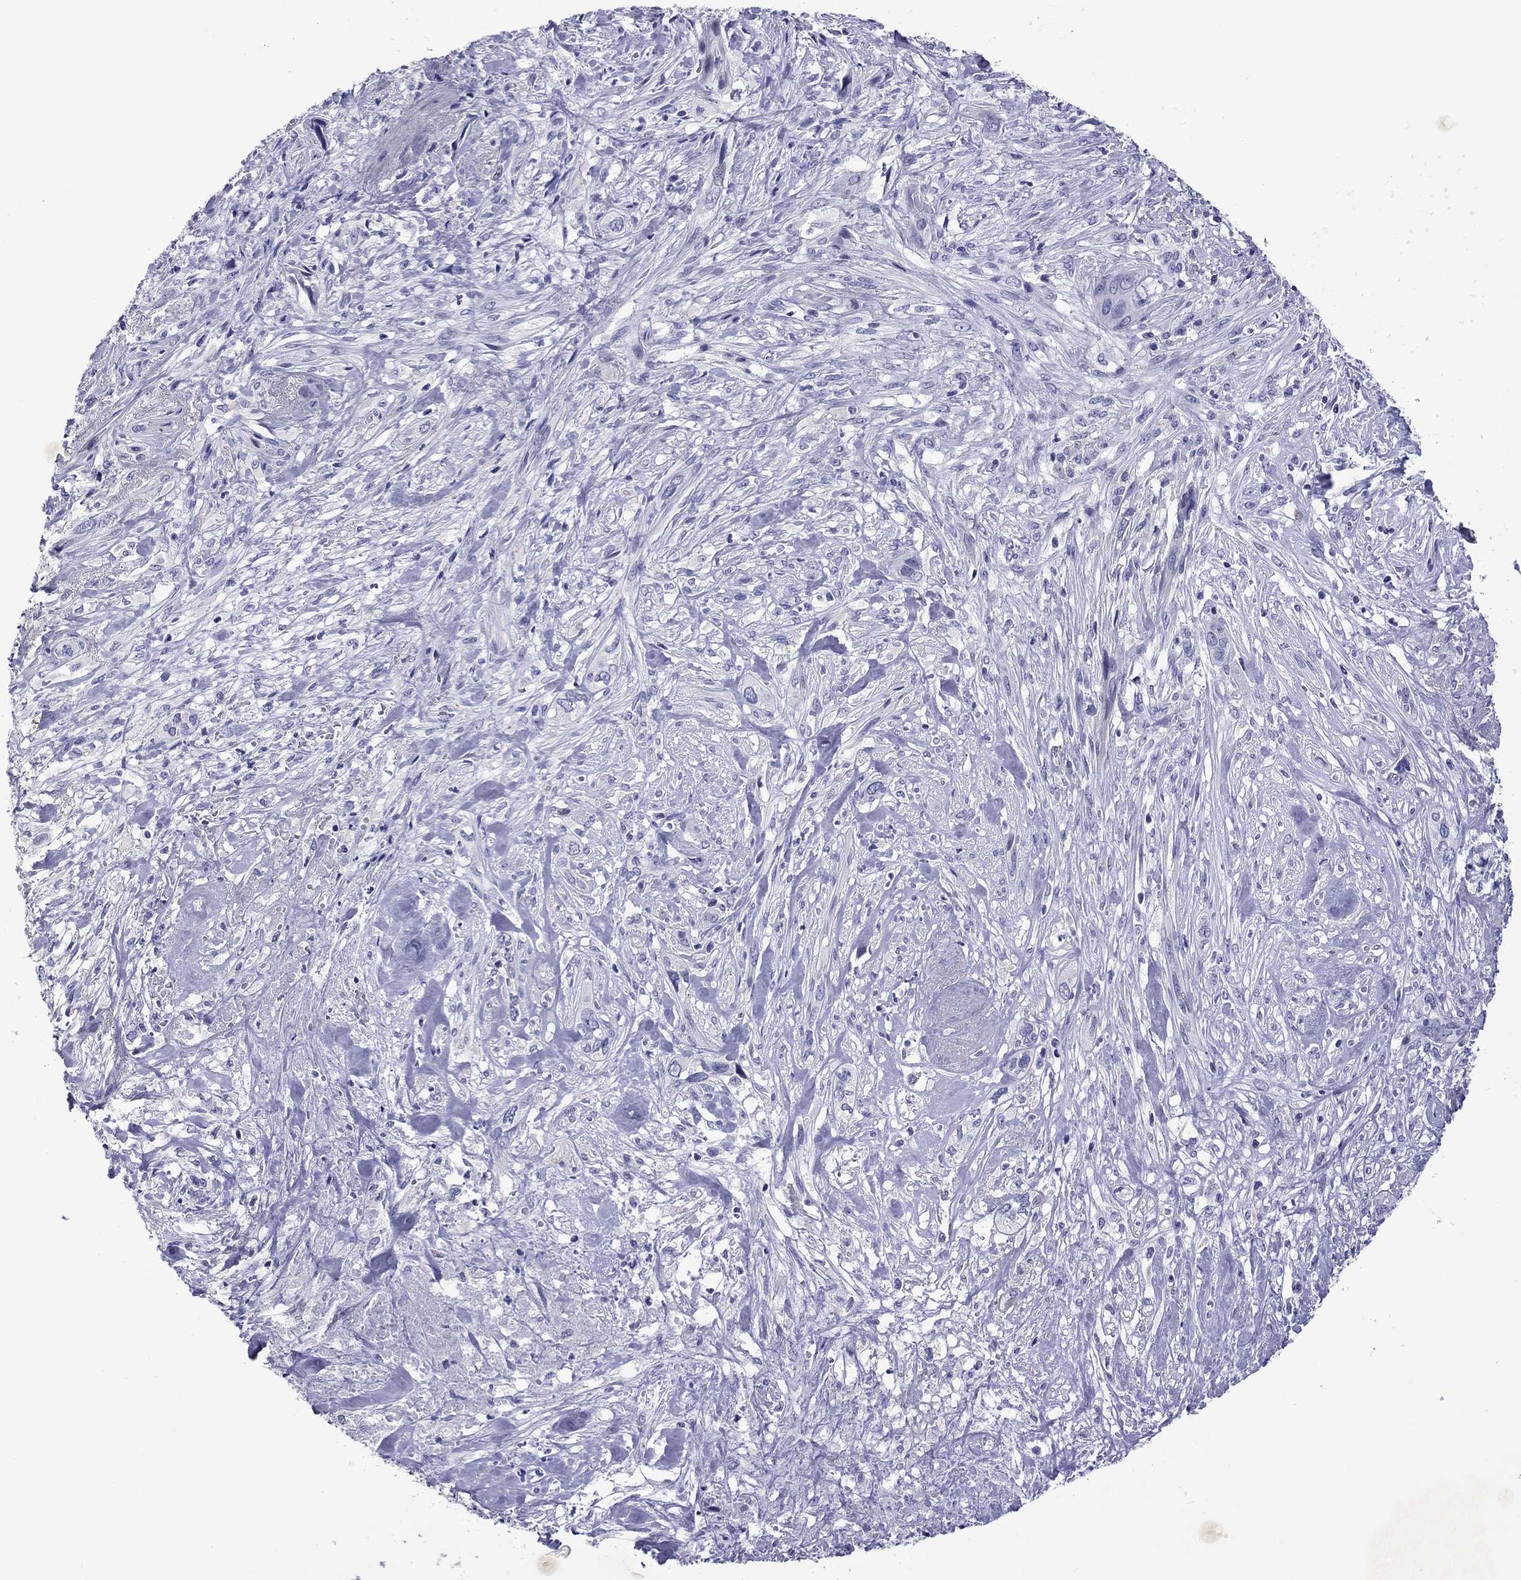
{"staining": {"intensity": "negative", "quantity": "none", "location": "none"}, "tissue": "cervical cancer", "cell_type": "Tumor cells", "image_type": "cancer", "snomed": [{"axis": "morphology", "description": "Squamous cell carcinoma, NOS"}, {"axis": "topography", "description": "Cervix"}], "caption": "Histopathology image shows no significant protein positivity in tumor cells of squamous cell carcinoma (cervical). (DAB immunohistochemistry (IHC) visualized using brightfield microscopy, high magnification).", "gene": "PIWIL1", "patient": {"sex": "female", "age": 57}}